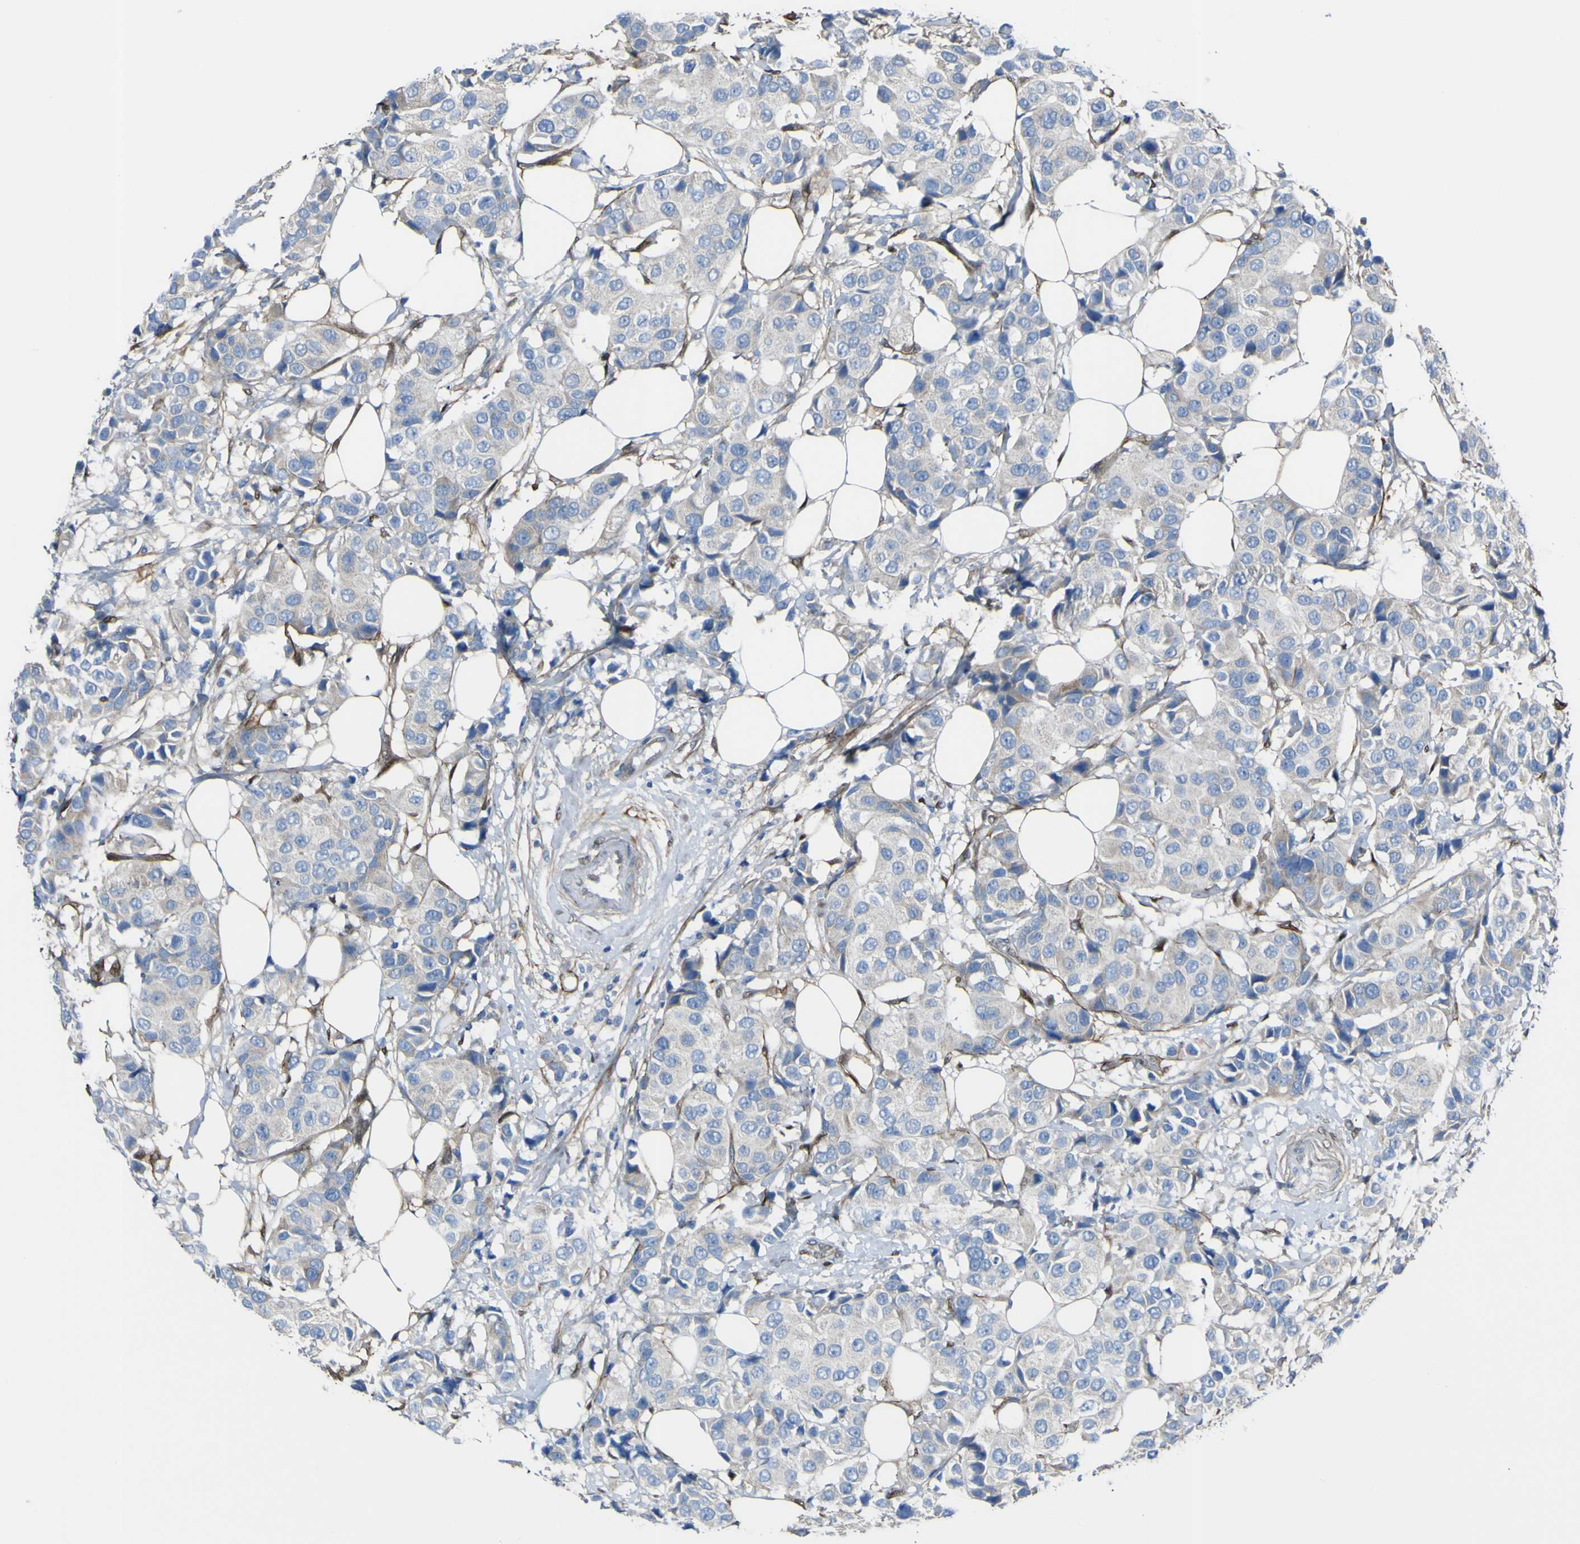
{"staining": {"intensity": "negative", "quantity": "none", "location": "none"}, "tissue": "breast cancer", "cell_type": "Tumor cells", "image_type": "cancer", "snomed": [{"axis": "morphology", "description": "Normal tissue, NOS"}, {"axis": "morphology", "description": "Duct carcinoma"}, {"axis": "topography", "description": "Breast"}], "caption": "The immunohistochemistry (IHC) photomicrograph has no significant expression in tumor cells of breast cancer (invasive ductal carcinoma) tissue.", "gene": "LRRN1", "patient": {"sex": "female", "age": 39}}